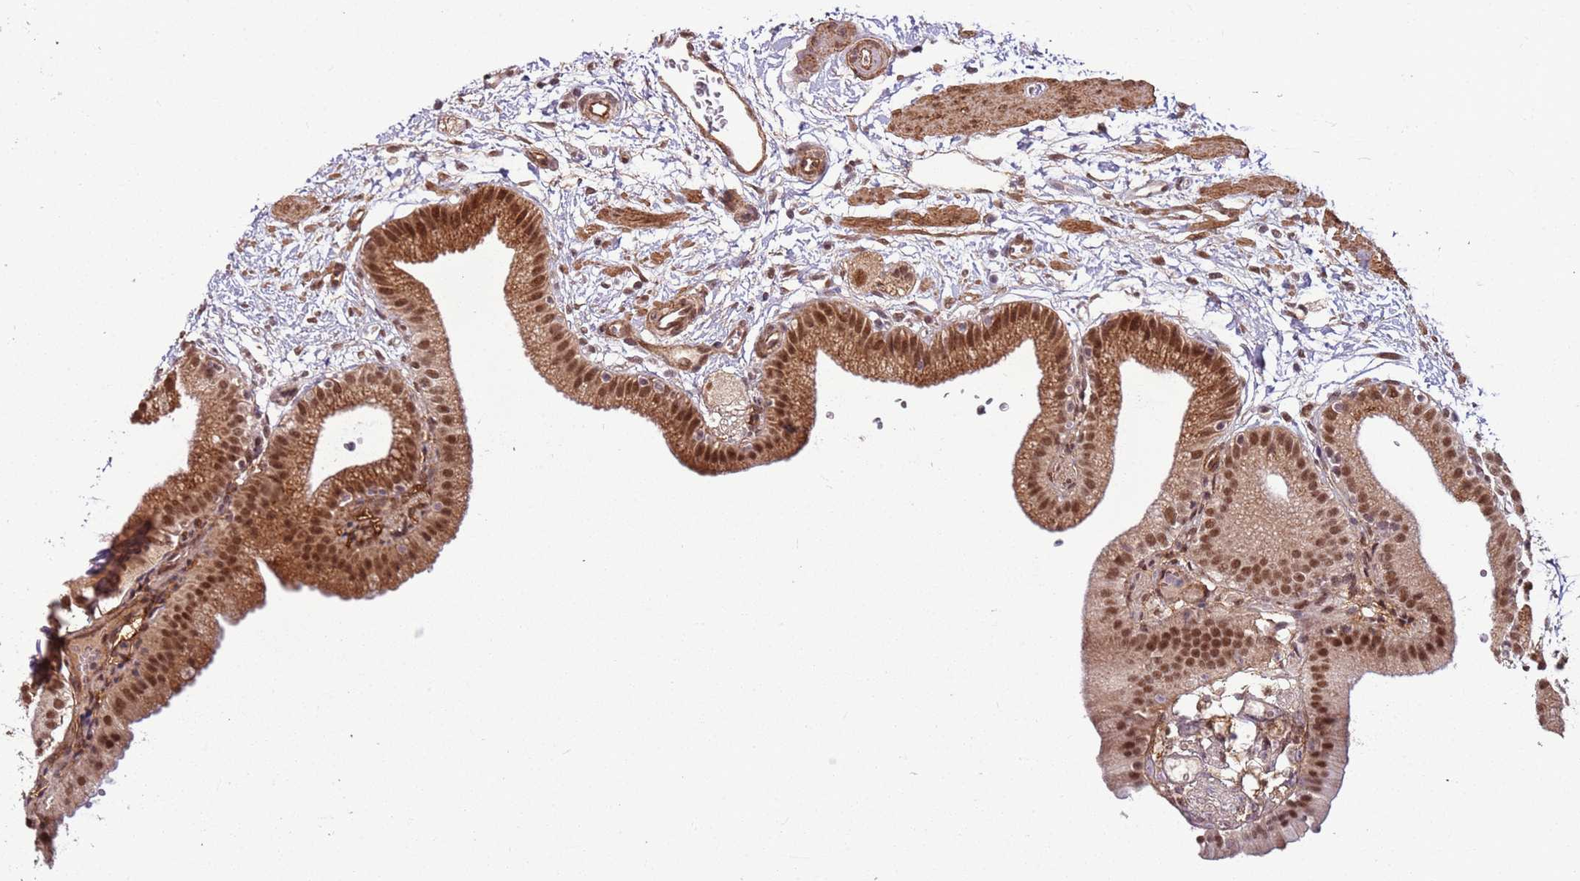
{"staining": {"intensity": "moderate", "quantity": ">75%", "location": "cytoplasmic/membranous,nuclear"}, "tissue": "gallbladder", "cell_type": "Glandular cells", "image_type": "normal", "snomed": [{"axis": "morphology", "description": "Normal tissue, NOS"}, {"axis": "topography", "description": "Gallbladder"}], "caption": "Moderate cytoplasmic/membranous,nuclear staining is present in approximately >75% of glandular cells in benign gallbladder. The staining is performed using DAB brown chromogen to label protein expression. The nuclei are counter-stained blue using hematoxylin.", "gene": "POLR3H", "patient": {"sex": "male", "age": 55}}